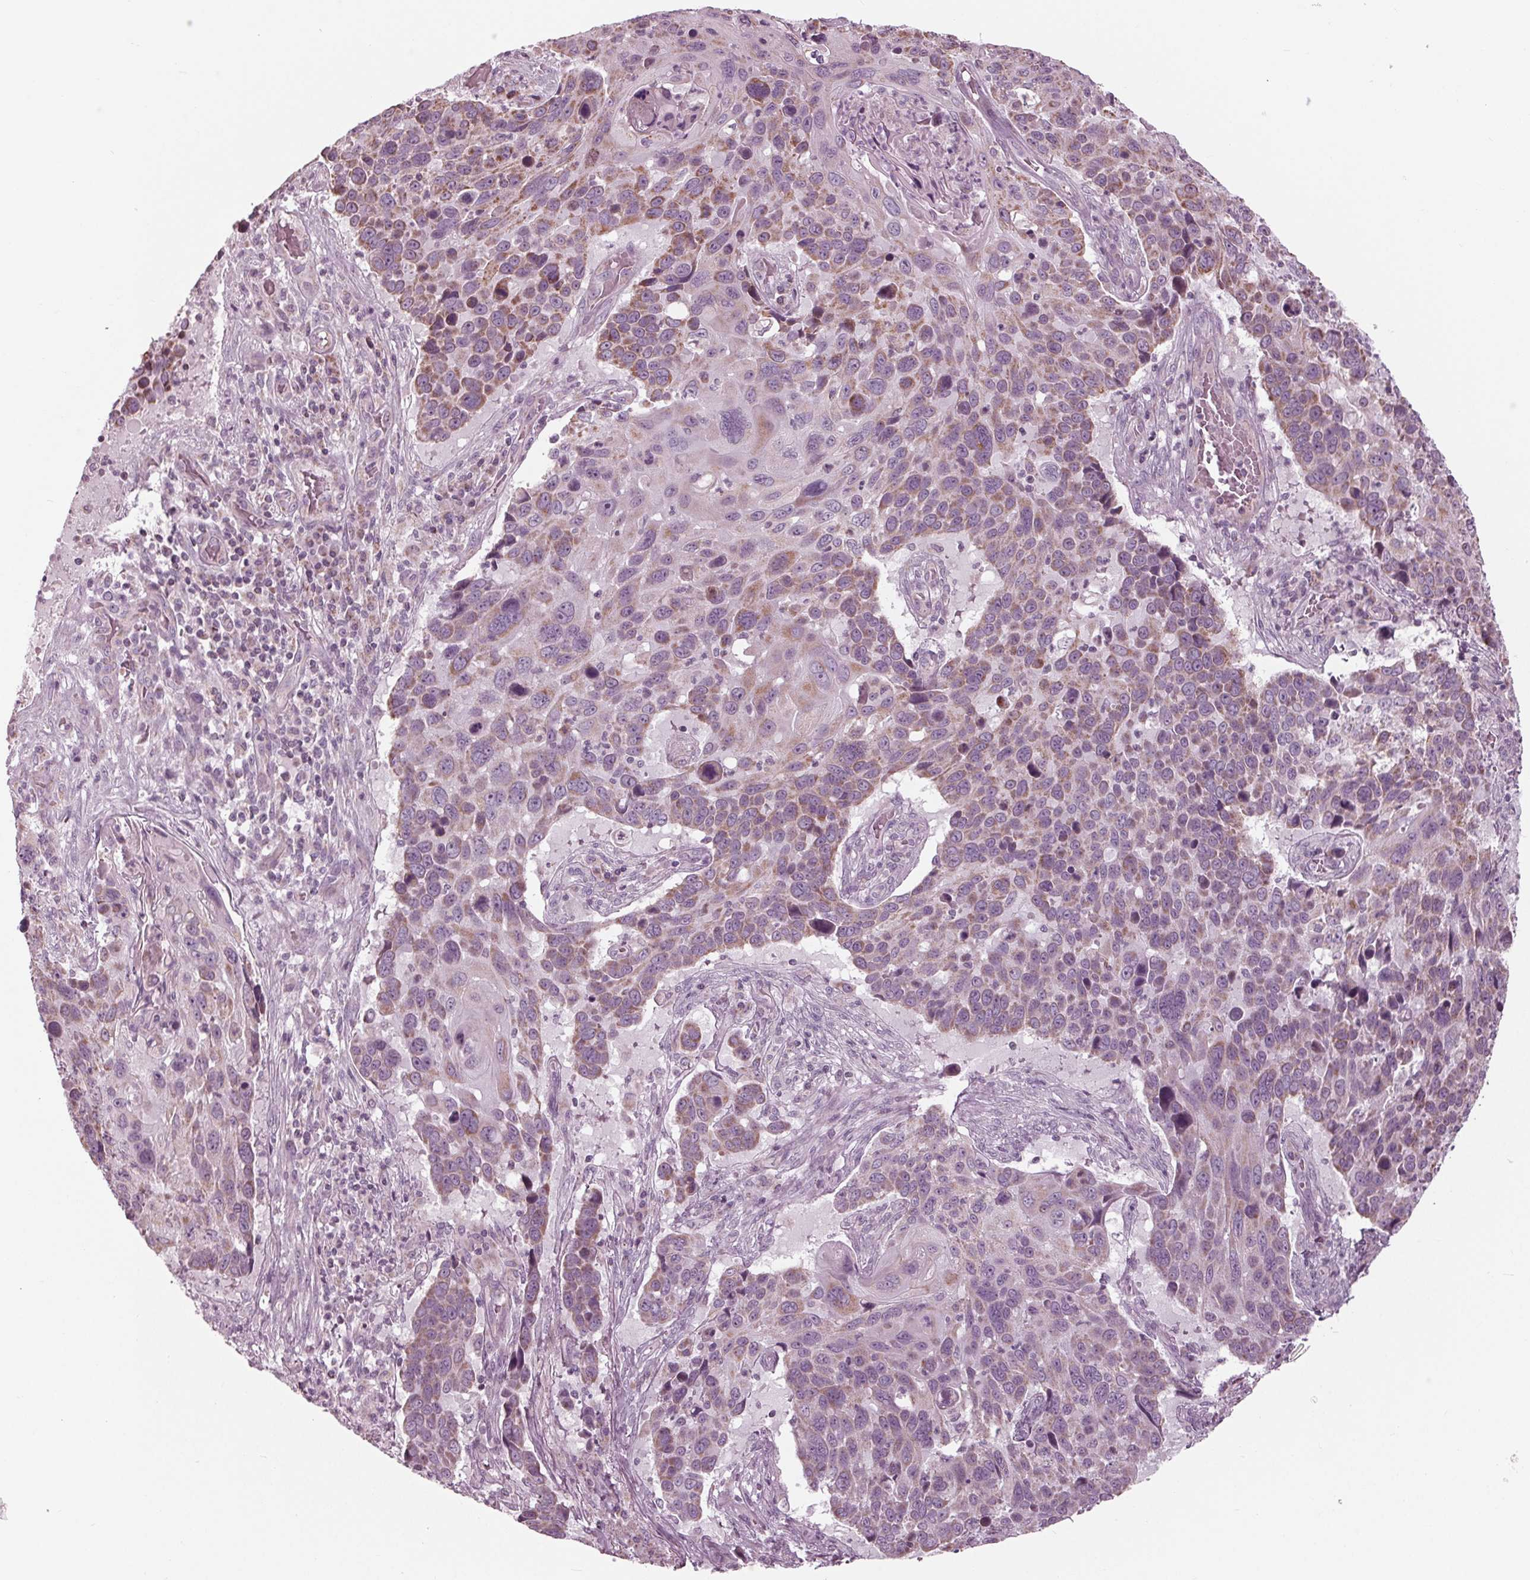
{"staining": {"intensity": "moderate", "quantity": "<25%", "location": "cytoplasmic/membranous"}, "tissue": "lung cancer", "cell_type": "Tumor cells", "image_type": "cancer", "snomed": [{"axis": "morphology", "description": "Squamous cell carcinoma, NOS"}, {"axis": "topography", "description": "Lung"}], "caption": "Human lung squamous cell carcinoma stained with a protein marker shows moderate staining in tumor cells.", "gene": "CLN6", "patient": {"sex": "male", "age": 68}}